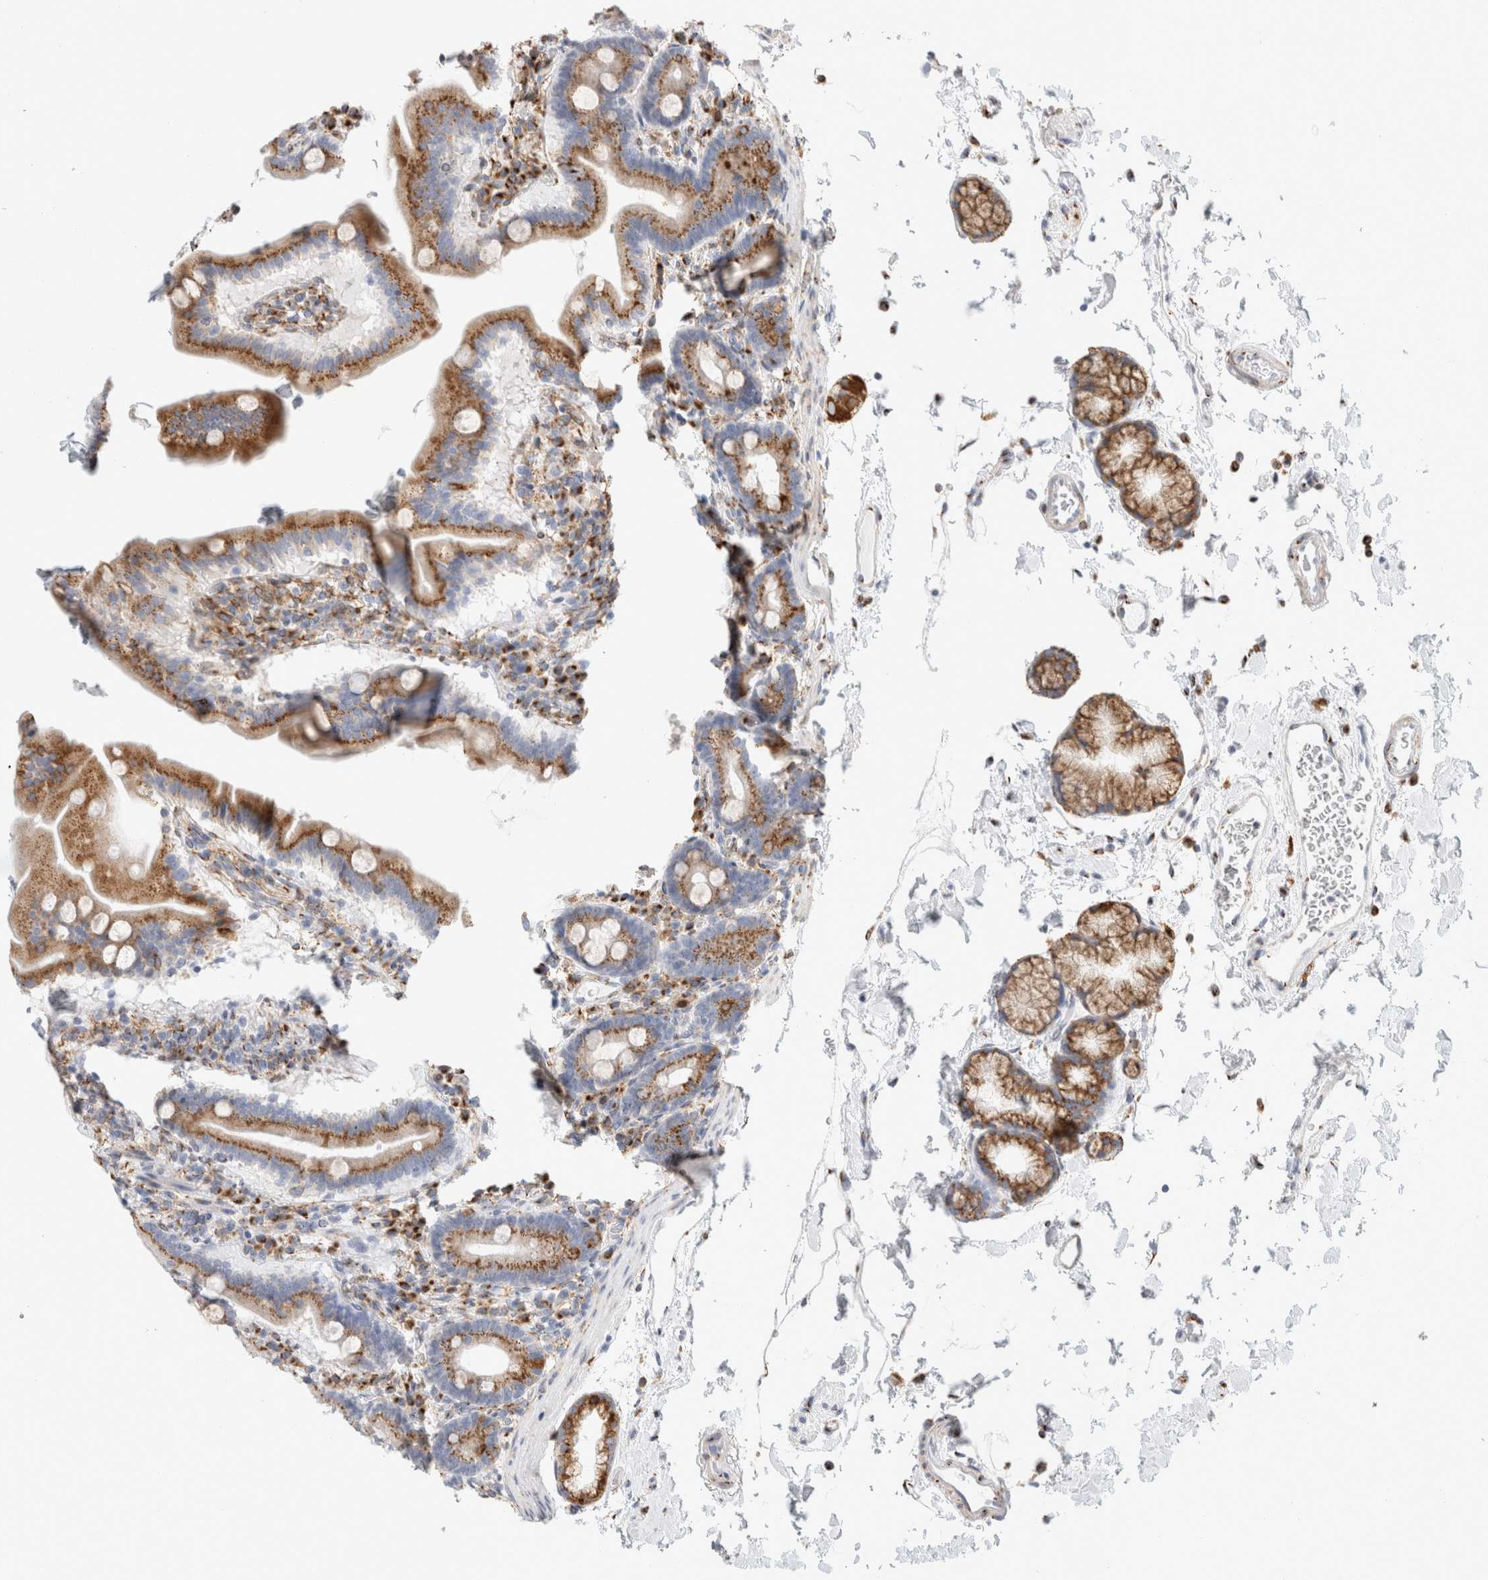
{"staining": {"intensity": "moderate", "quantity": ">75%", "location": "cytoplasmic/membranous"}, "tissue": "duodenum", "cell_type": "Glandular cells", "image_type": "normal", "snomed": [{"axis": "morphology", "description": "Normal tissue, NOS"}, {"axis": "topography", "description": "Duodenum"}], "caption": "The micrograph shows staining of normal duodenum, revealing moderate cytoplasmic/membranous protein expression (brown color) within glandular cells.", "gene": "MCFD2", "patient": {"sex": "male", "age": 54}}